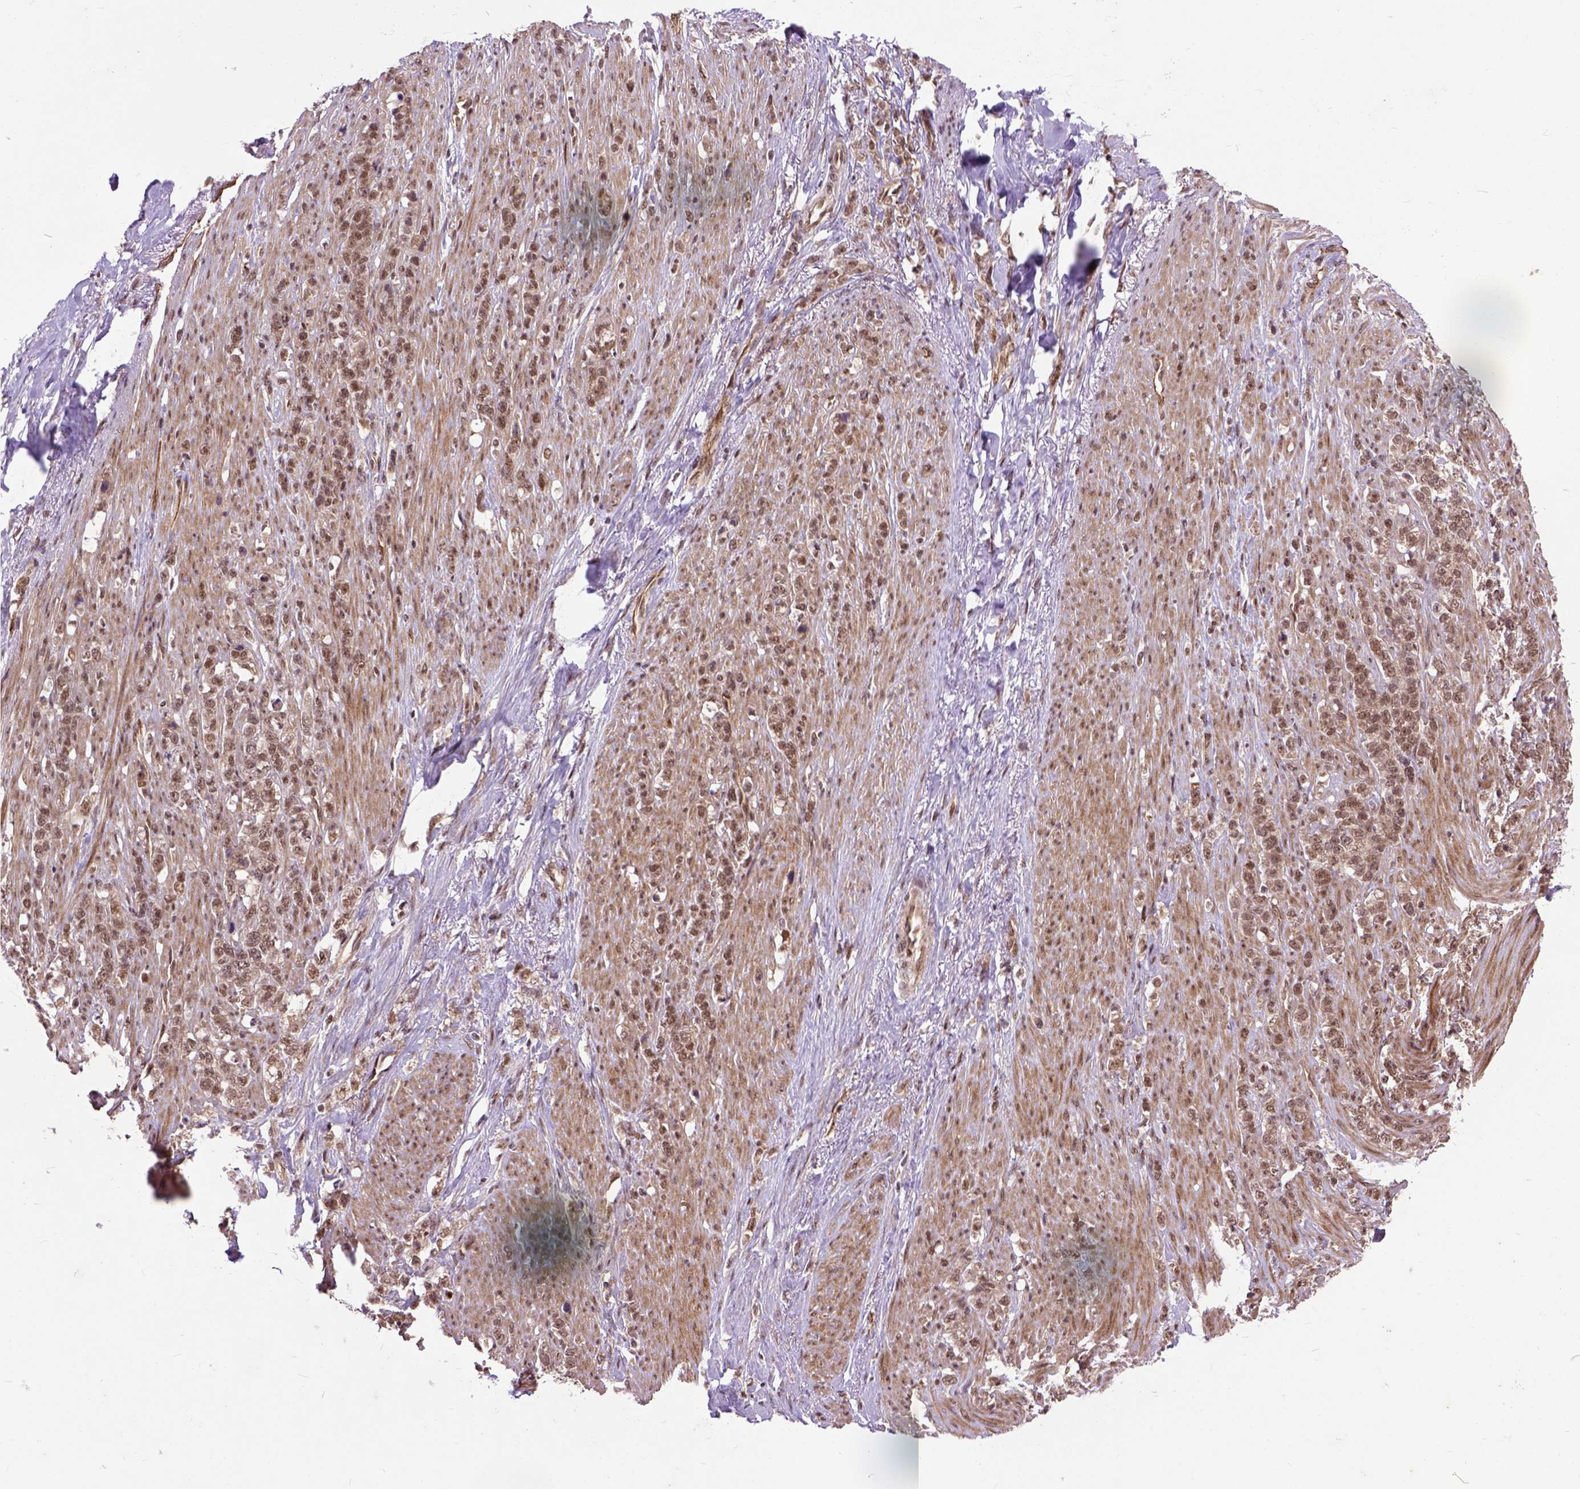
{"staining": {"intensity": "moderate", "quantity": ">75%", "location": "nuclear"}, "tissue": "stomach cancer", "cell_type": "Tumor cells", "image_type": "cancer", "snomed": [{"axis": "morphology", "description": "Adenocarcinoma, NOS"}, {"axis": "topography", "description": "Stomach, lower"}], "caption": "This micrograph demonstrates IHC staining of human stomach cancer (adenocarcinoma), with medium moderate nuclear positivity in approximately >75% of tumor cells.", "gene": "ZNF630", "patient": {"sex": "male", "age": 88}}